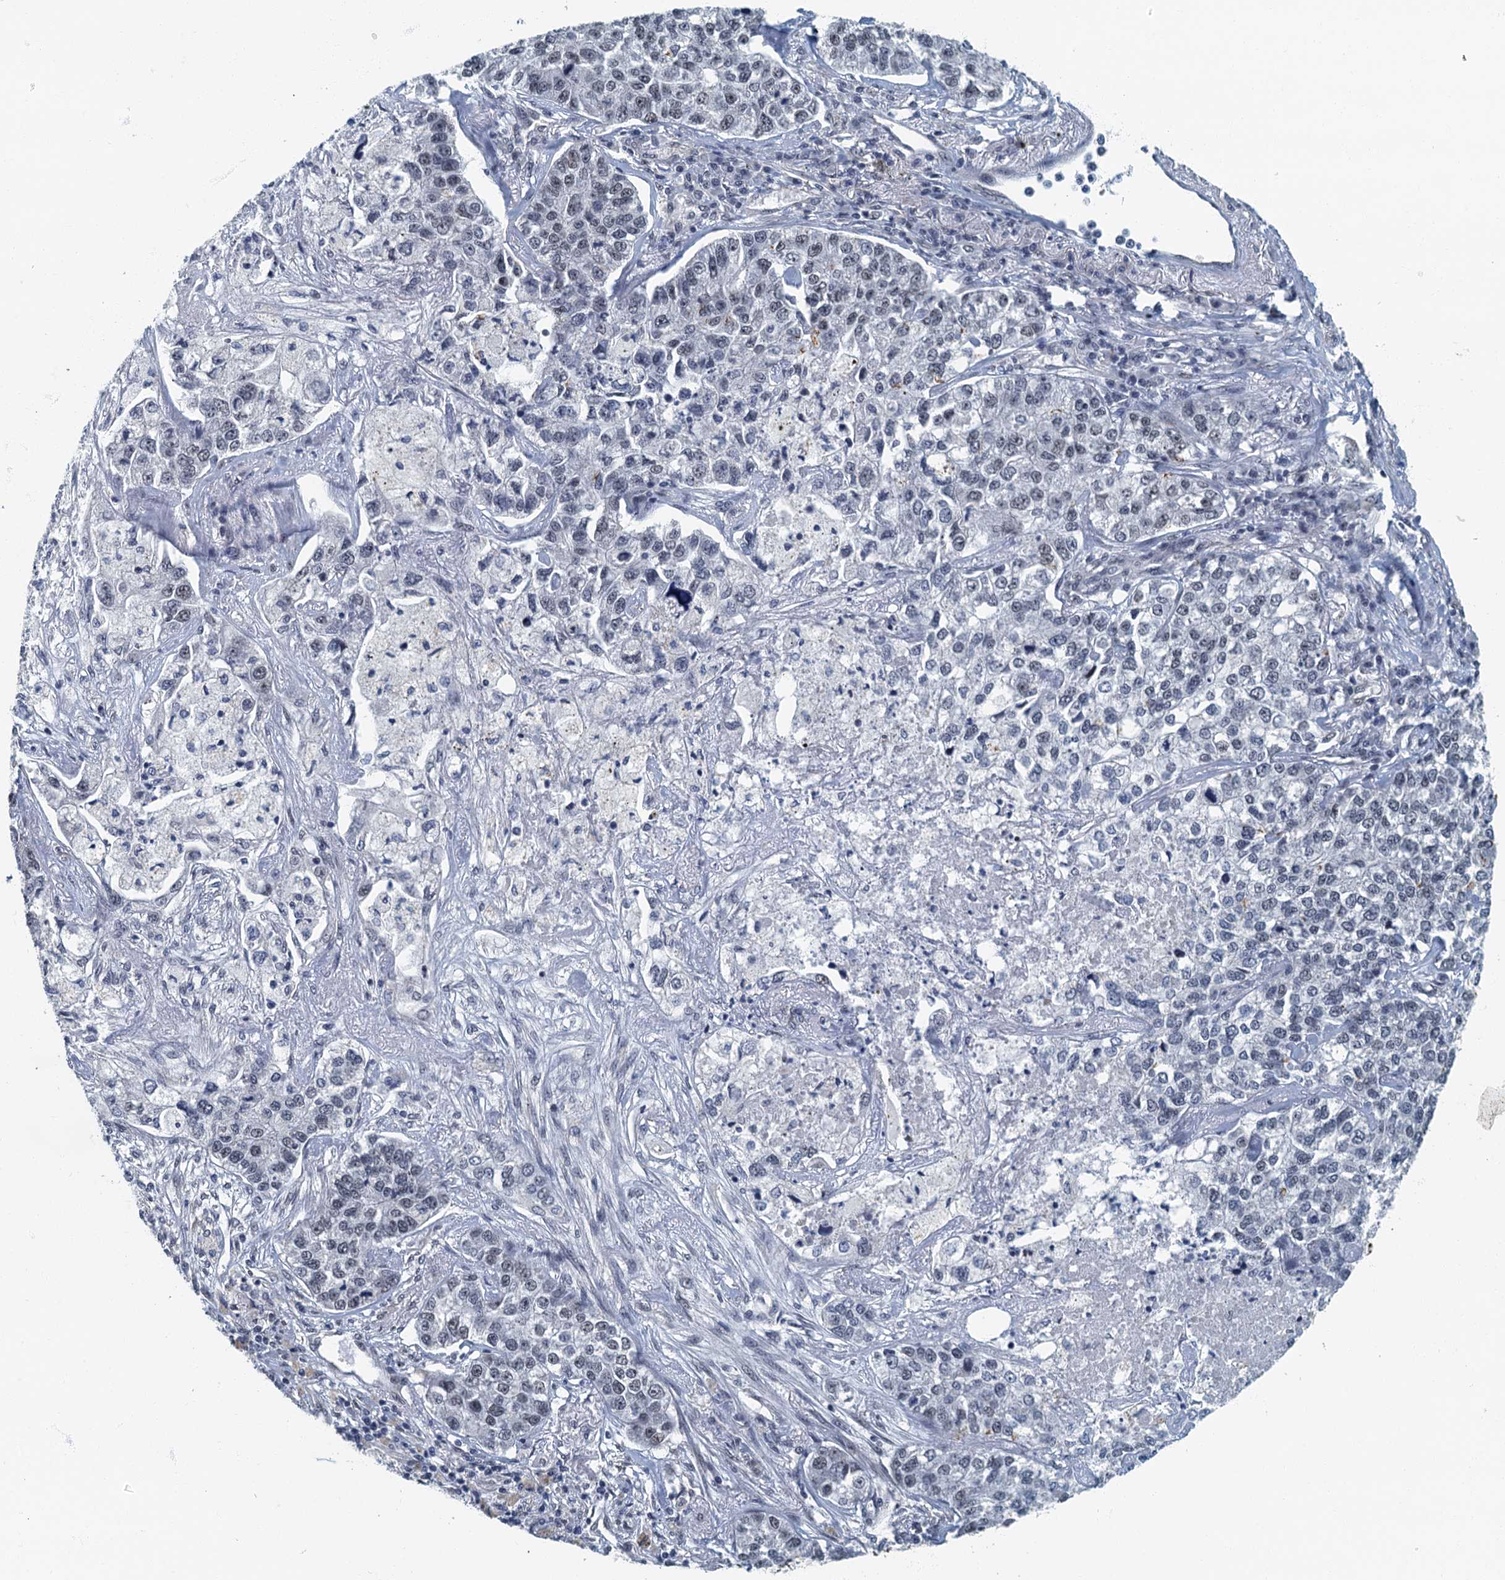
{"staining": {"intensity": "weak", "quantity": "<25%", "location": "nuclear"}, "tissue": "lung cancer", "cell_type": "Tumor cells", "image_type": "cancer", "snomed": [{"axis": "morphology", "description": "Adenocarcinoma, NOS"}, {"axis": "topography", "description": "Lung"}], "caption": "IHC photomicrograph of neoplastic tissue: human adenocarcinoma (lung) stained with DAB demonstrates no significant protein positivity in tumor cells.", "gene": "GADL1", "patient": {"sex": "male", "age": 49}}